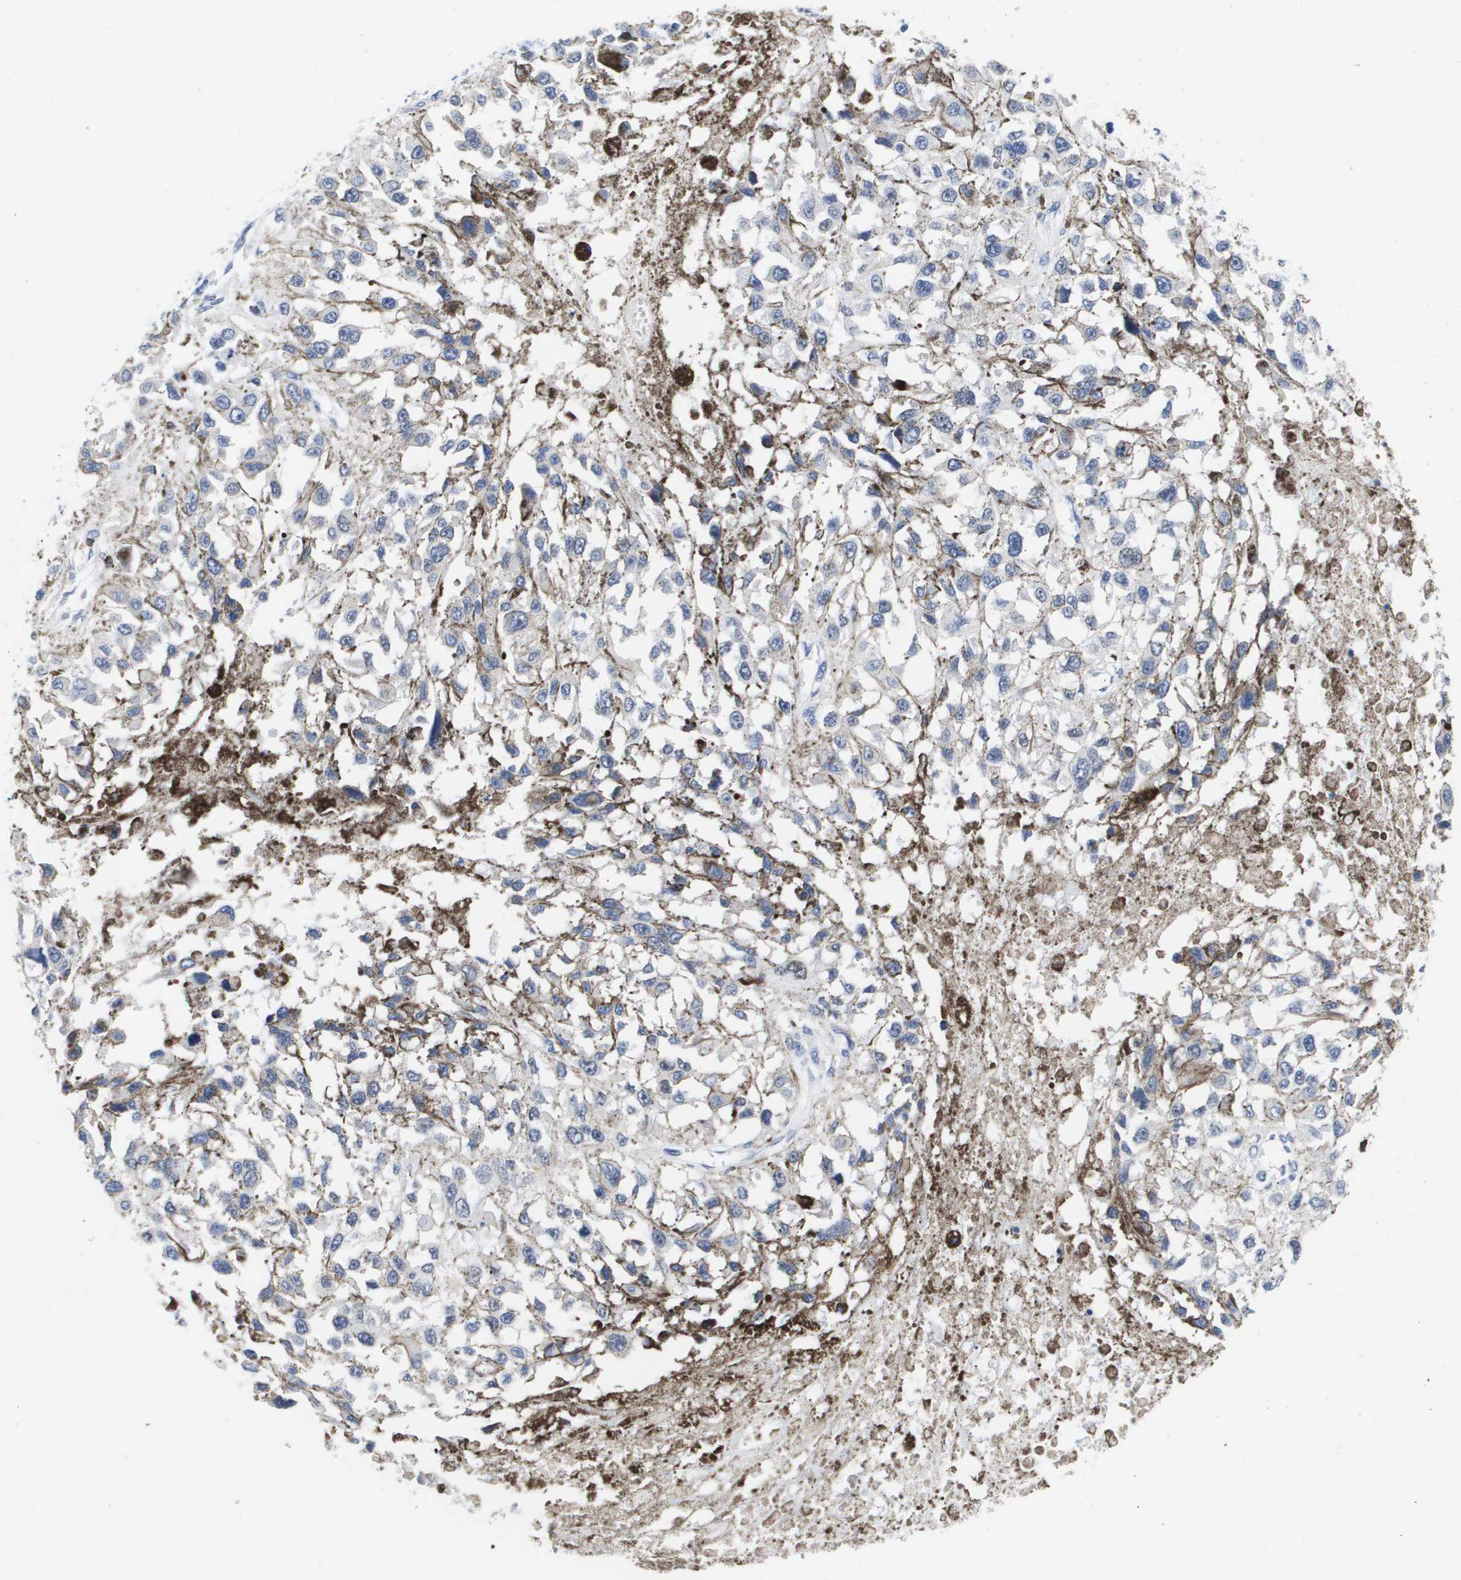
{"staining": {"intensity": "negative", "quantity": "none", "location": "none"}, "tissue": "melanoma", "cell_type": "Tumor cells", "image_type": "cancer", "snomed": [{"axis": "morphology", "description": "Malignant melanoma, Metastatic site"}, {"axis": "topography", "description": "Lymph node"}], "caption": "A micrograph of melanoma stained for a protein displays no brown staining in tumor cells.", "gene": "HMOX1", "patient": {"sex": "male", "age": 59}}